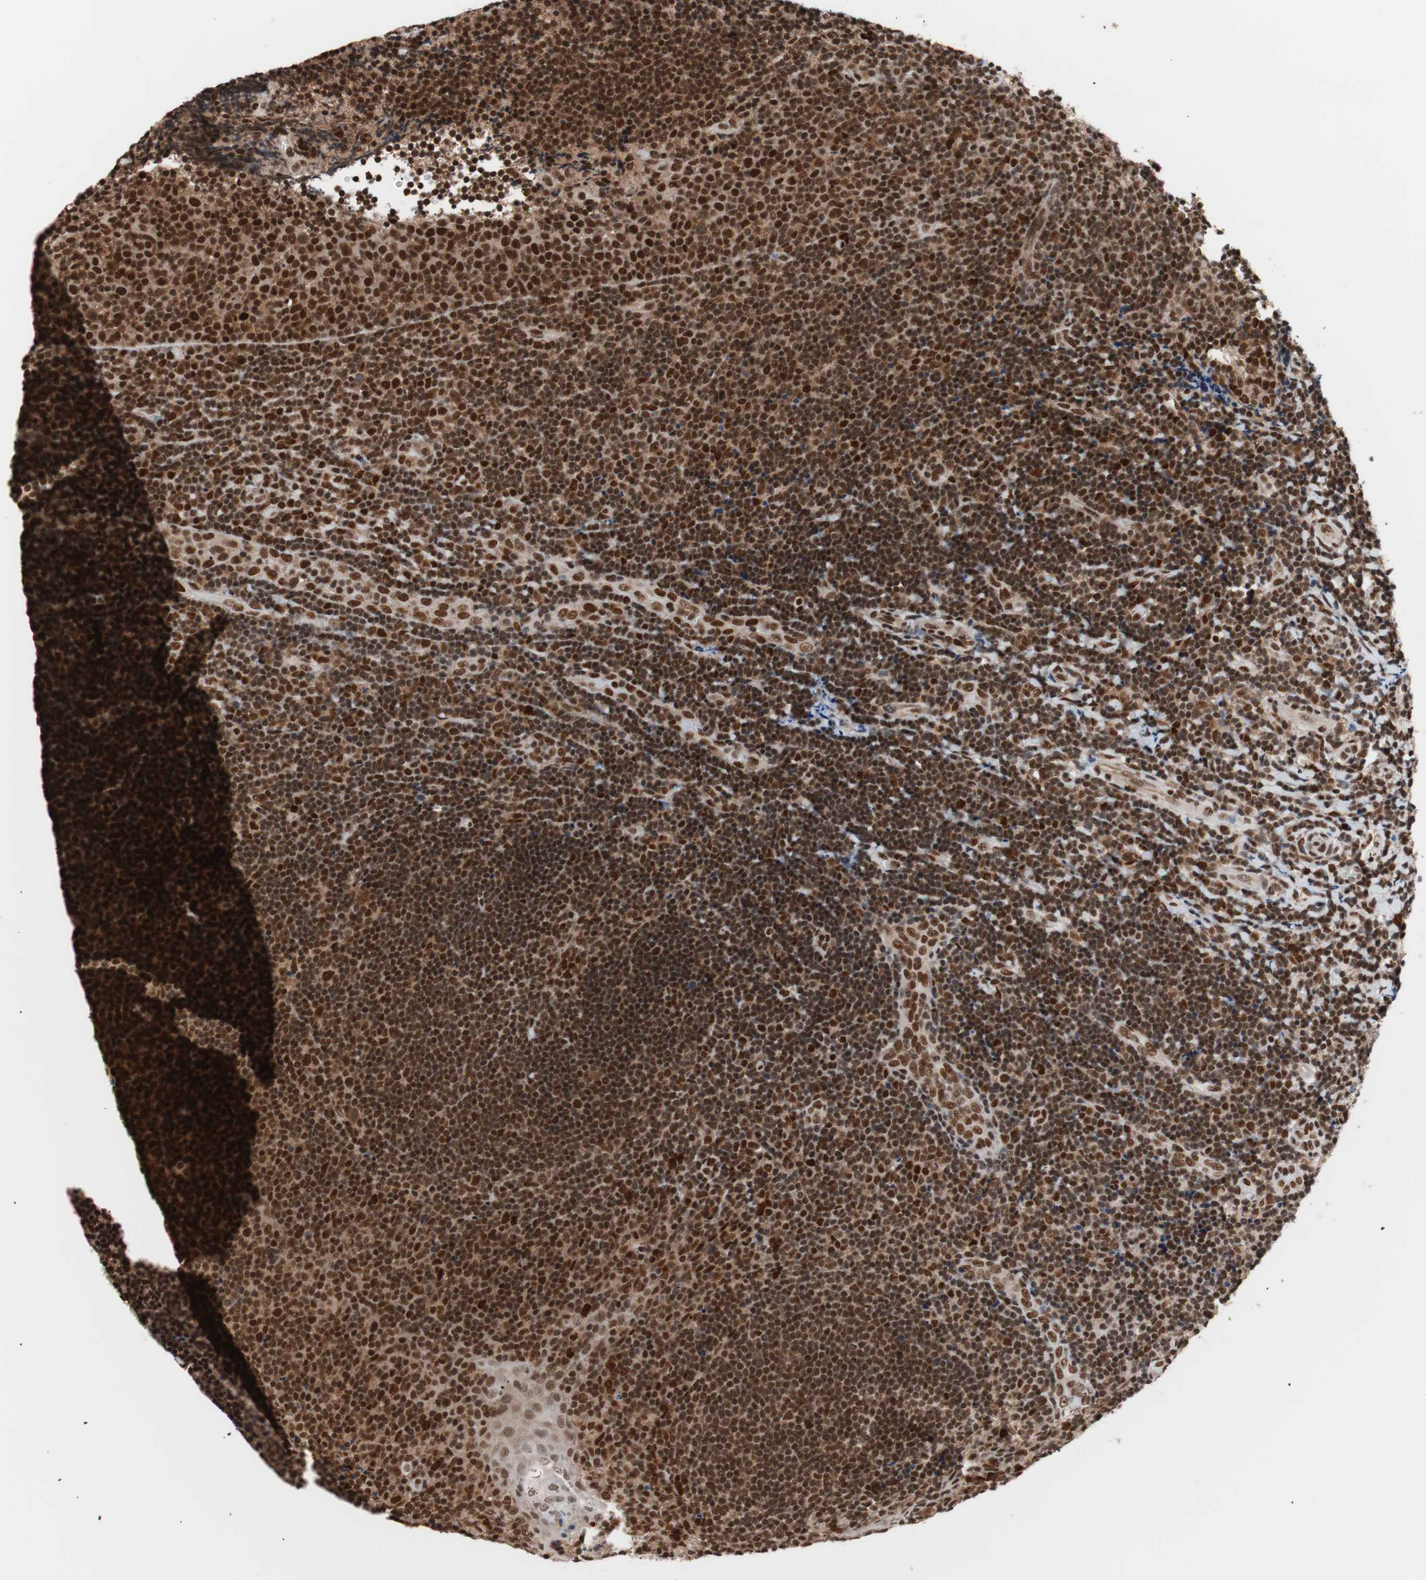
{"staining": {"intensity": "strong", "quantity": ">75%", "location": "nuclear"}, "tissue": "lymphoma", "cell_type": "Tumor cells", "image_type": "cancer", "snomed": [{"axis": "morphology", "description": "Malignant lymphoma, non-Hodgkin's type, High grade"}, {"axis": "topography", "description": "Tonsil"}], "caption": "A brown stain highlights strong nuclear expression of a protein in human lymphoma tumor cells.", "gene": "CHAMP1", "patient": {"sex": "female", "age": 36}}